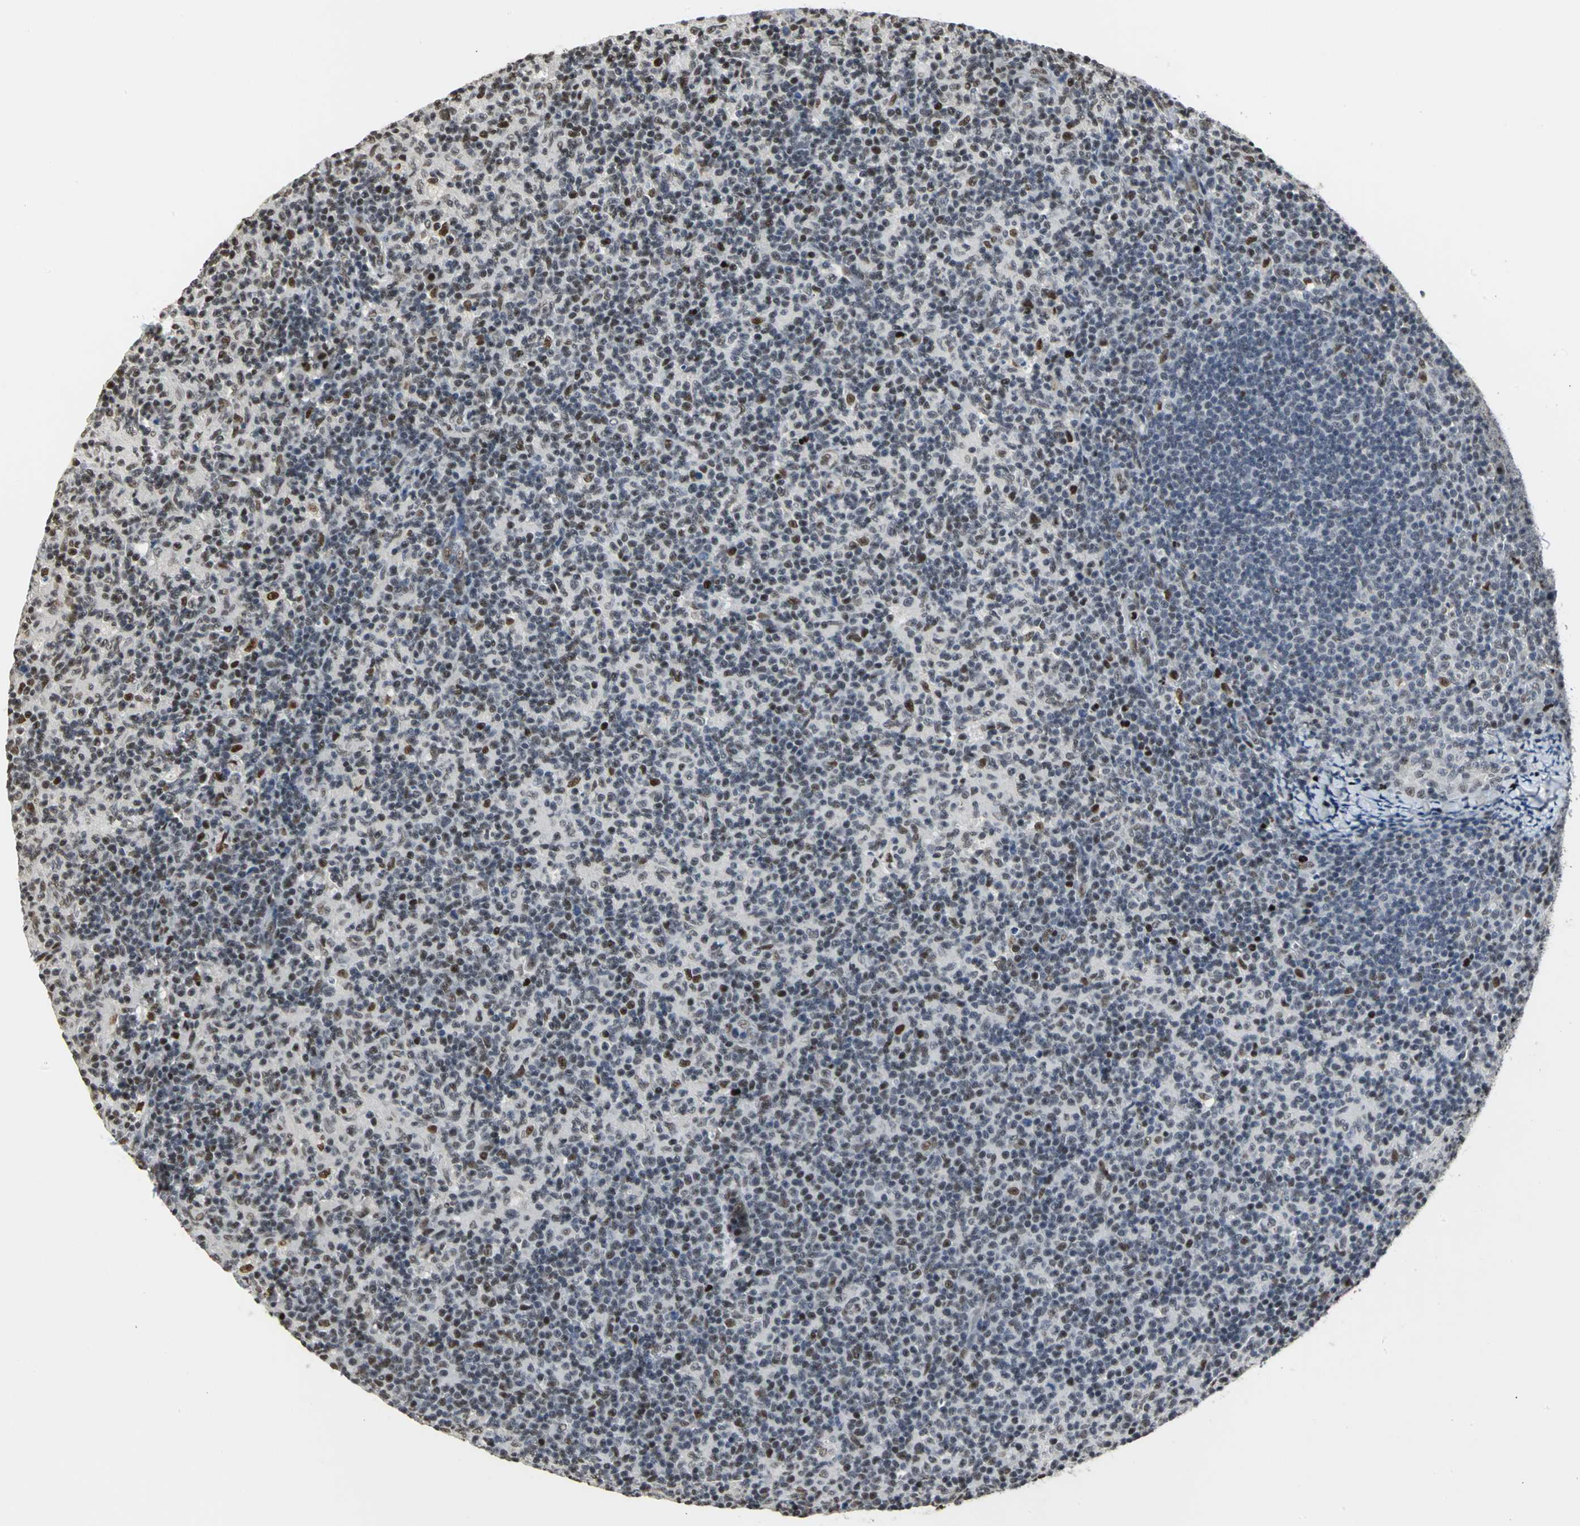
{"staining": {"intensity": "strong", "quantity": ">75%", "location": "nuclear"}, "tissue": "lymph node", "cell_type": "Germinal center cells", "image_type": "normal", "snomed": [{"axis": "morphology", "description": "Normal tissue, NOS"}, {"axis": "morphology", "description": "Inflammation, NOS"}, {"axis": "topography", "description": "Lymph node"}], "caption": "The image shows a brown stain indicating the presence of a protein in the nuclear of germinal center cells in lymph node. Ihc stains the protein in brown and the nuclei are stained blue.", "gene": "CCDC88C", "patient": {"sex": "male", "age": 55}}